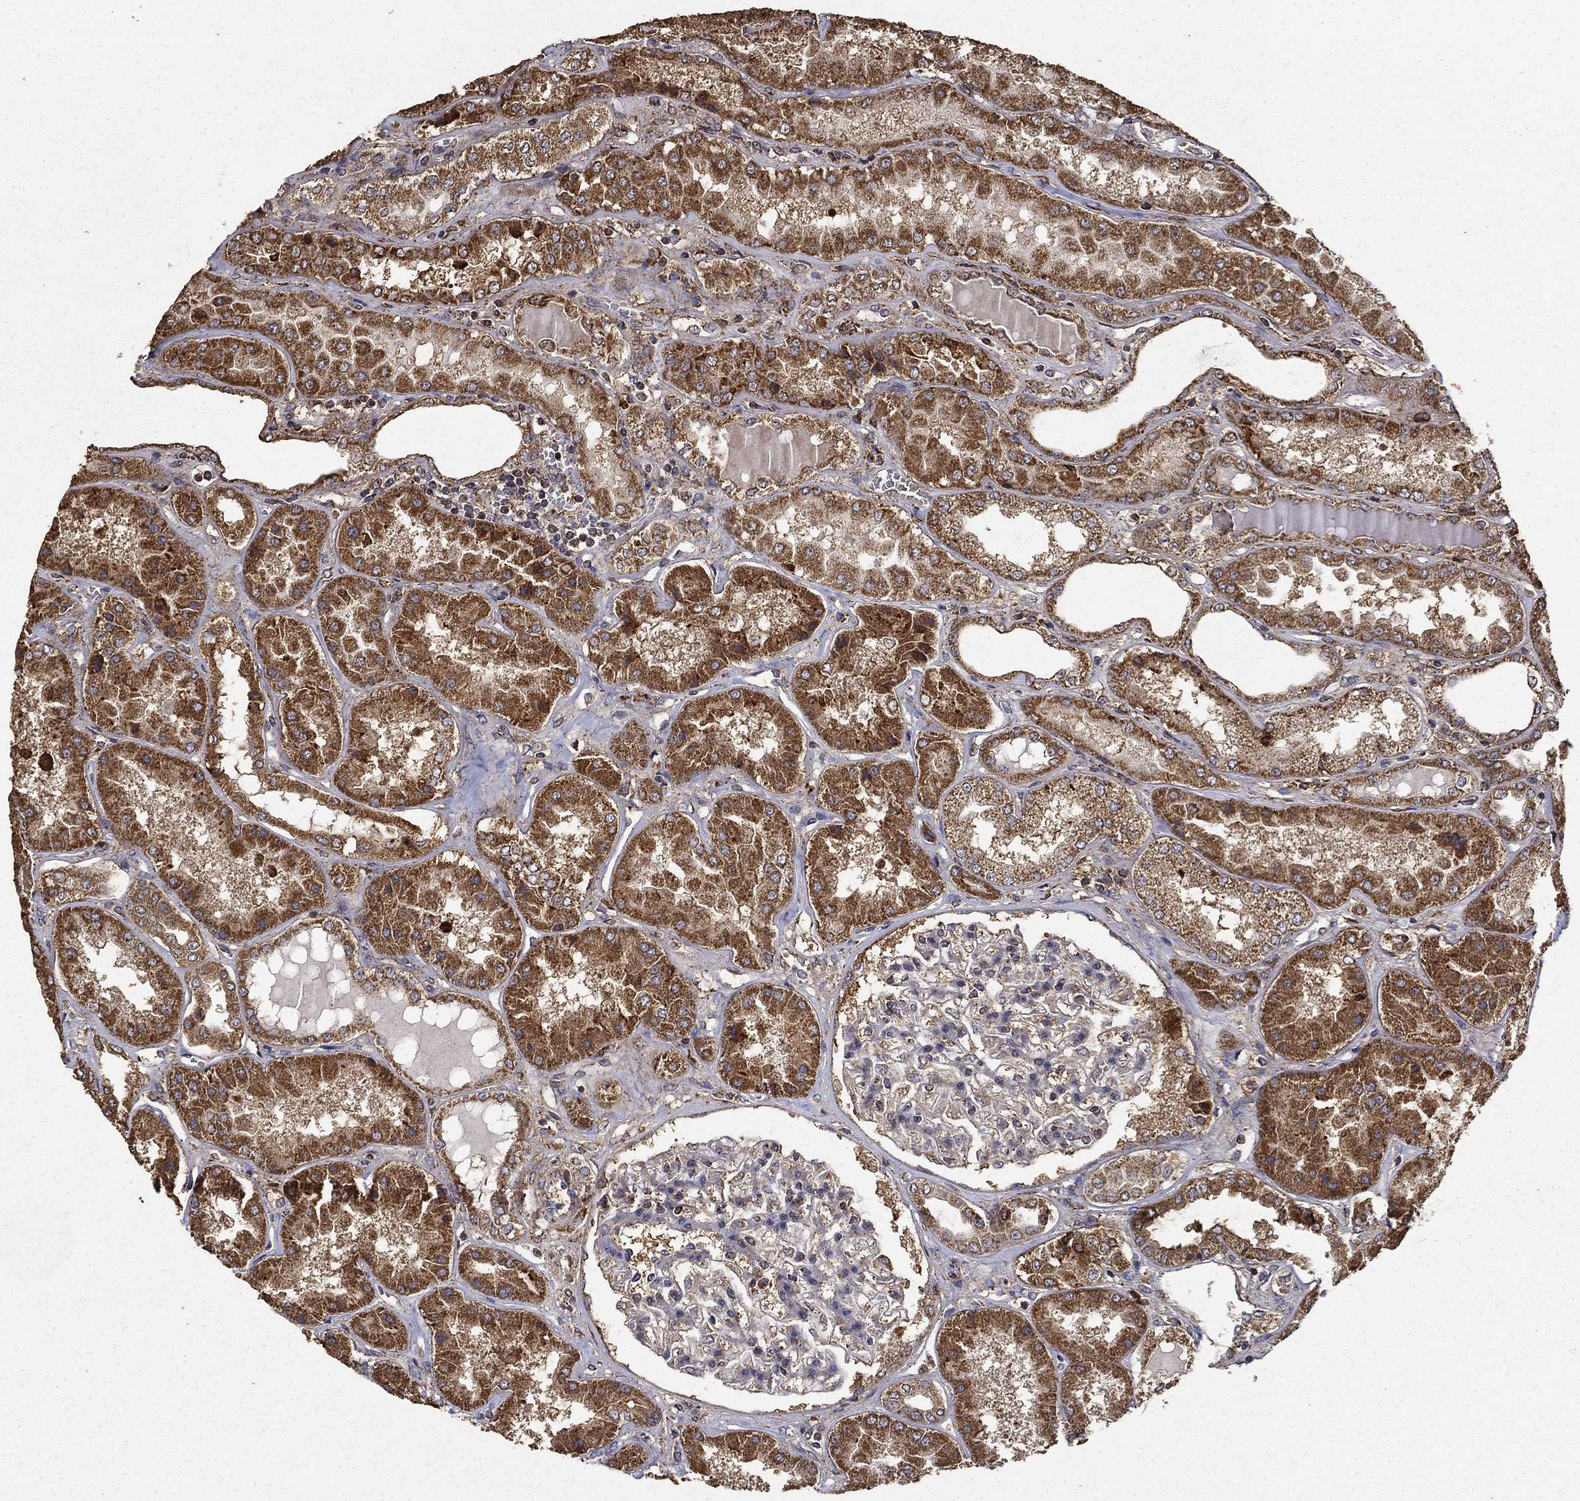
{"staining": {"intensity": "negative", "quantity": "none", "location": "none"}, "tissue": "kidney", "cell_type": "Cells in glomeruli", "image_type": "normal", "snomed": [{"axis": "morphology", "description": "Normal tissue, NOS"}, {"axis": "topography", "description": "Kidney"}], "caption": "IHC micrograph of unremarkable kidney stained for a protein (brown), which shows no staining in cells in glomeruli.", "gene": "IFRD1", "patient": {"sex": "female", "age": 56}}